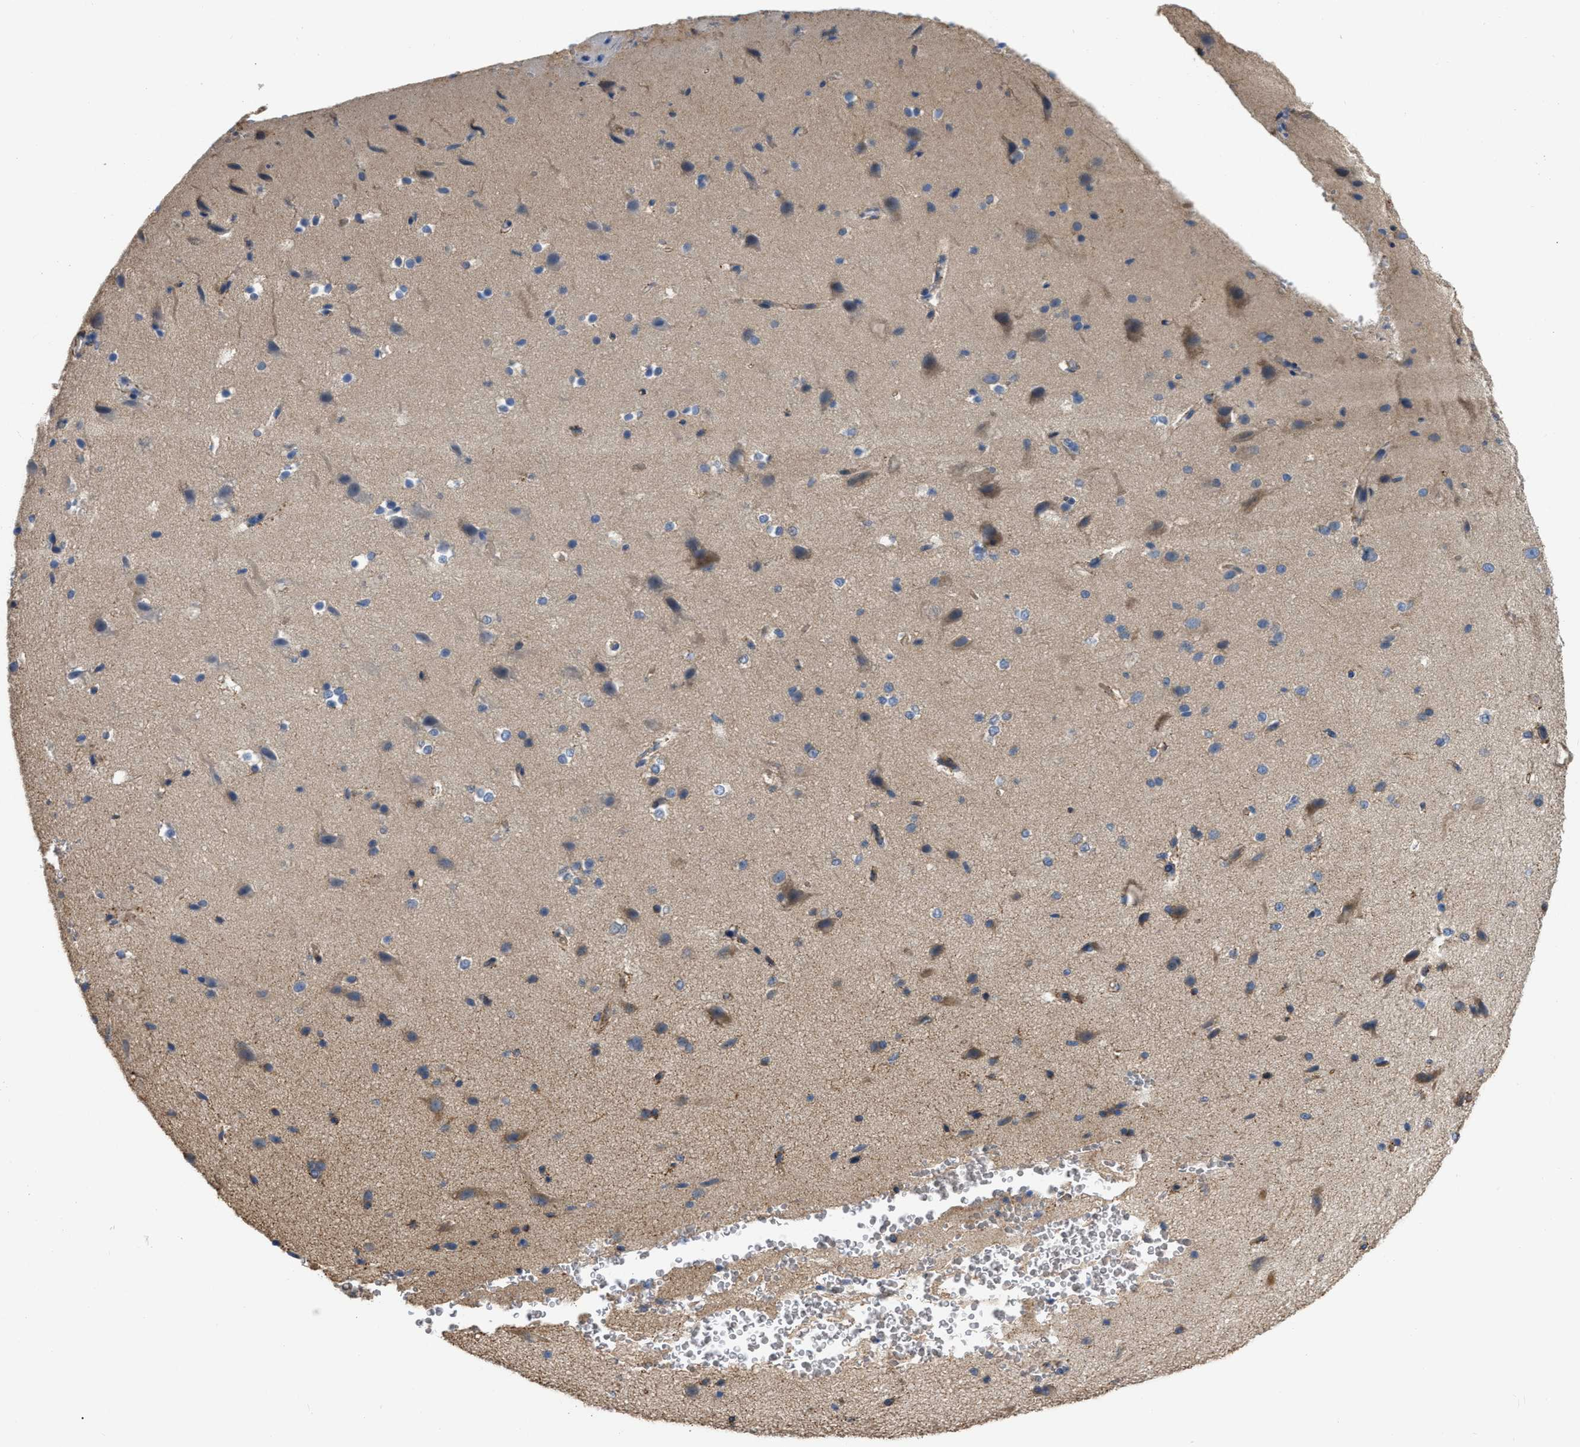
{"staining": {"intensity": "moderate", "quantity": "<25%", "location": "cytoplasmic/membranous"}, "tissue": "cerebral cortex", "cell_type": "Endothelial cells", "image_type": "normal", "snomed": [{"axis": "morphology", "description": "Normal tissue, NOS"}, {"axis": "morphology", "description": "Developmental malformation"}, {"axis": "topography", "description": "Cerebral cortex"}], "caption": "Cerebral cortex stained for a protein exhibits moderate cytoplasmic/membranous positivity in endothelial cells. (DAB (3,3'-diaminobenzidine) = brown stain, brightfield microscopy at high magnification).", "gene": "DHX58", "patient": {"sex": "female", "age": 30}}